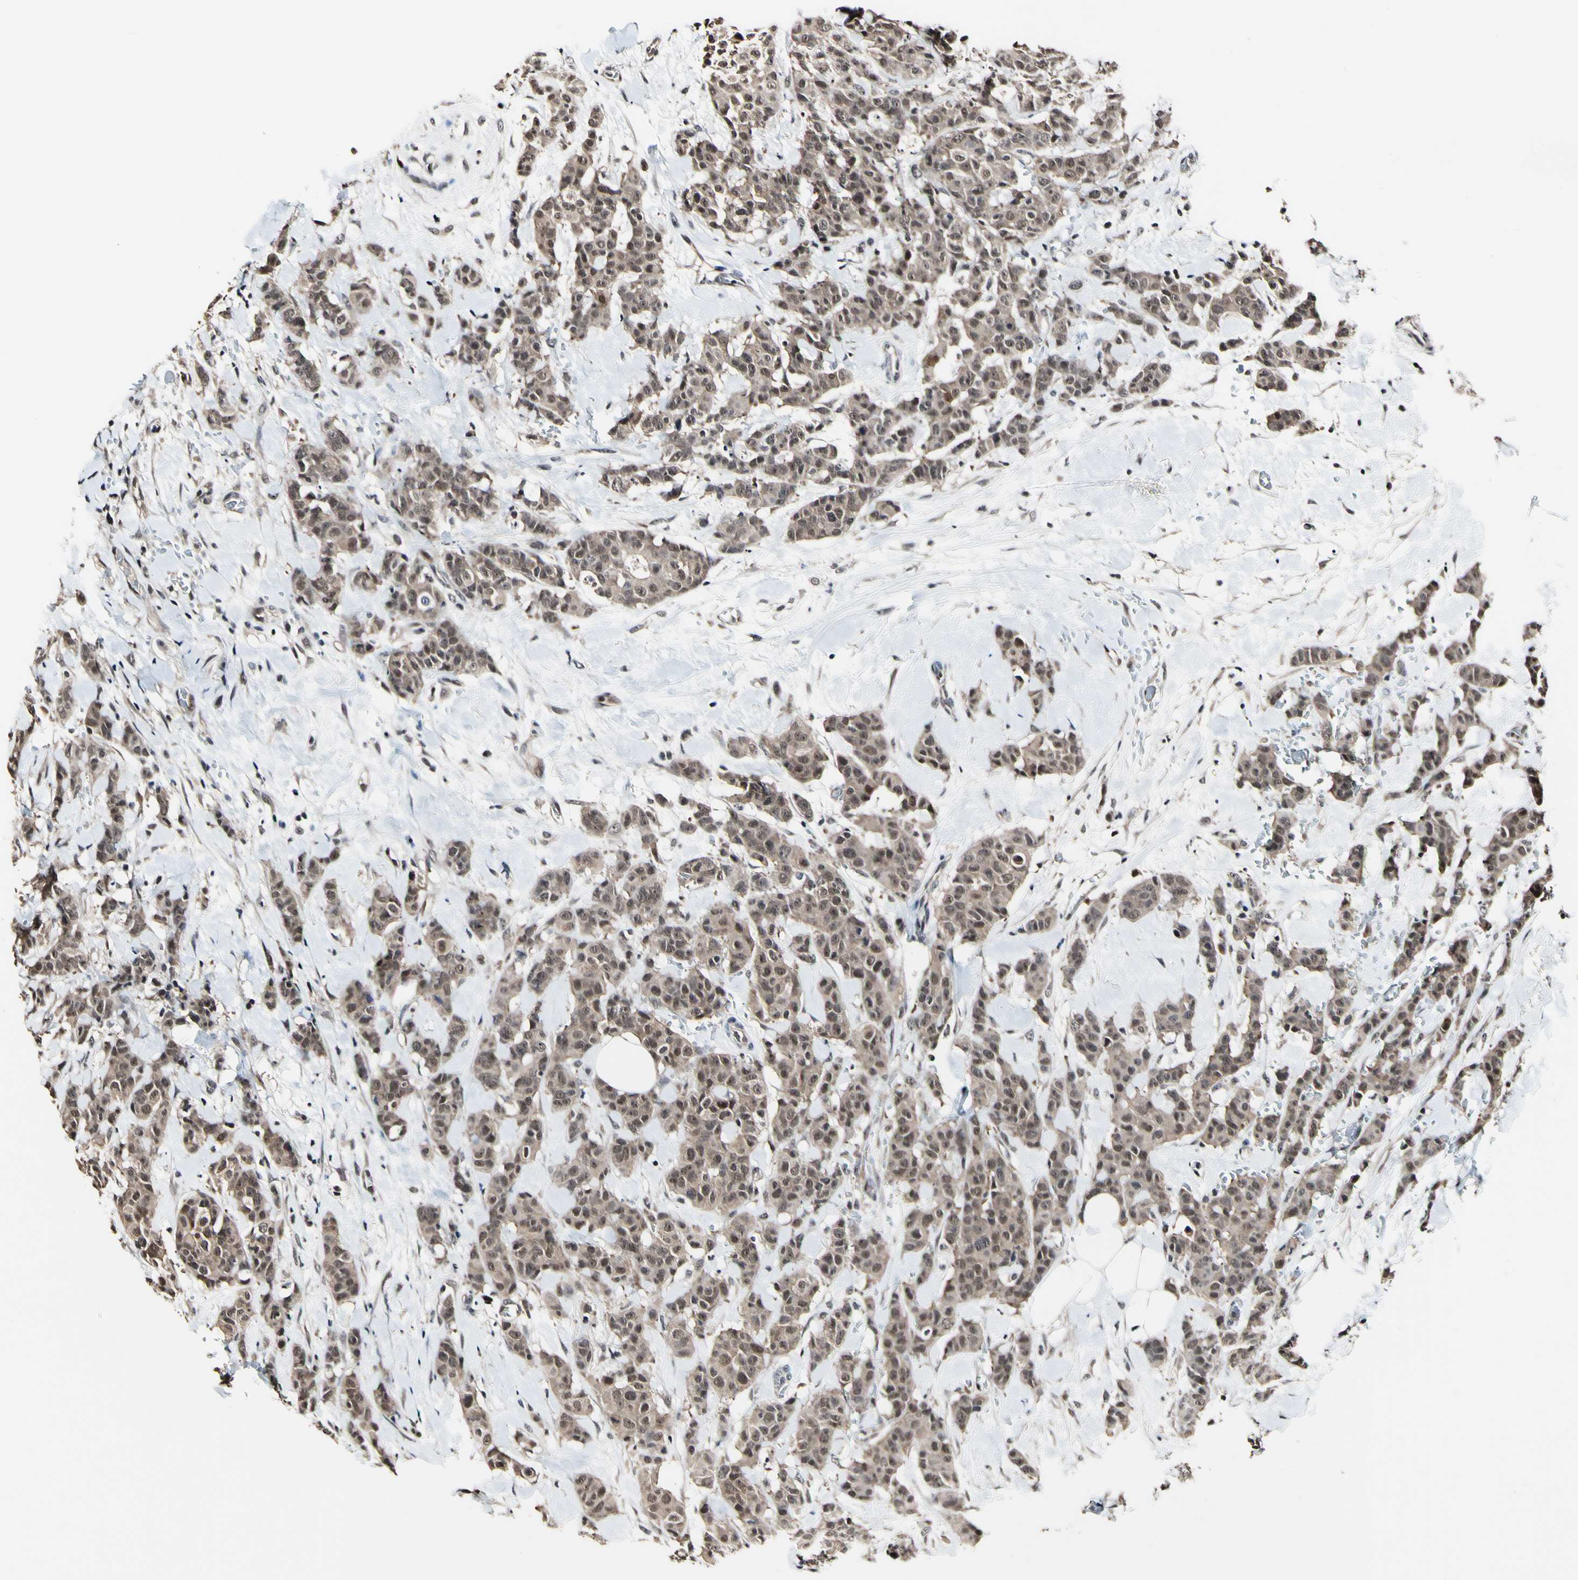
{"staining": {"intensity": "weak", "quantity": ">75%", "location": "cytoplasmic/membranous,nuclear"}, "tissue": "breast cancer", "cell_type": "Tumor cells", "image_type": "cancer", "snomed": [{"axis": "morphology", "description": "Normal tissue, NOS"}, {"axis": "morphology", "description": "Duct carcinoma"}, {"axis": "topography", "description": "Breast"}], "caption": "Breast cancer (invasive ductal carcinoma) was stained to show a protein in brown. There is low levels of weak cytoplasmic/membranous and nuclear staining in about >75% of tumor cells. (brown staining indicates protein expression, while blue staining denotes nuclei).", "gene": "PSMD10", "patient": {"sex": "female", "age": 40}}